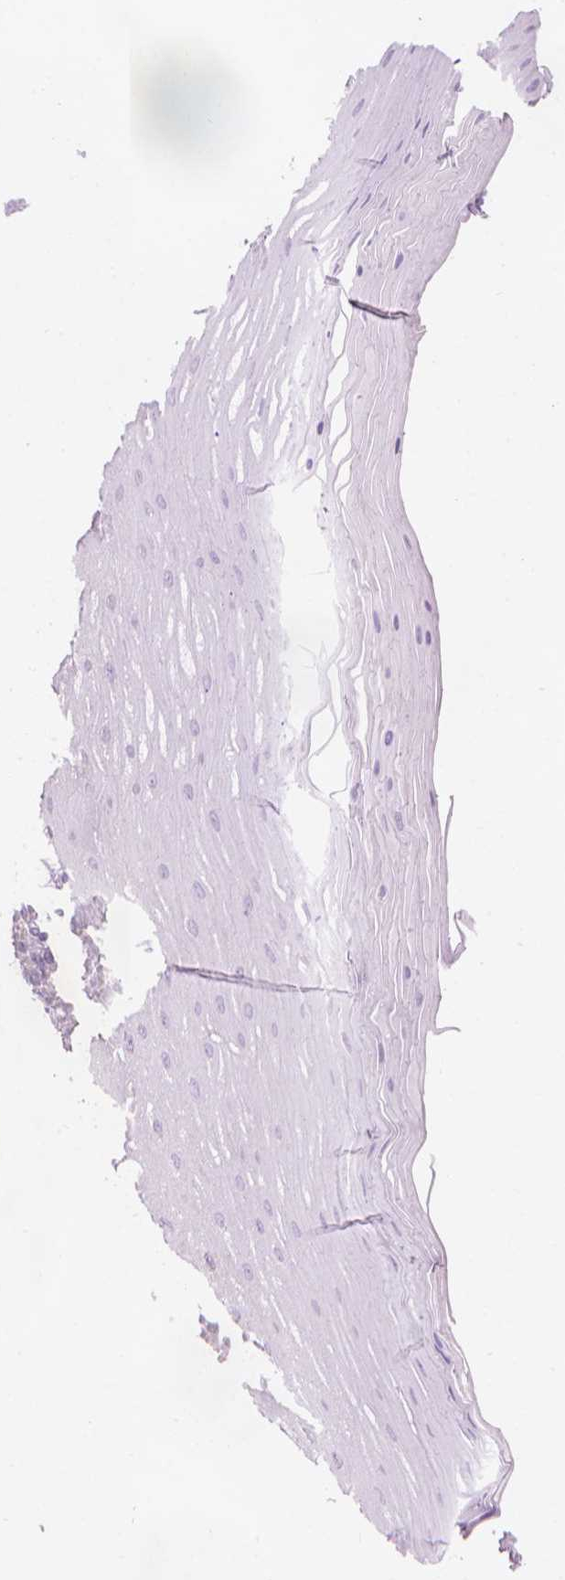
{"staining": {"intensity": "negative", "quantity": "none", "location": "none"}, "tissue": "oral mucosa", "cell_type": "Squamous epithelial cells", "image_type": "normal", "snomed": [{"axis": "morphology", "description": "Normal tissue, NOS"}, {"axis": "morphology", "description": "Squamous cell carcinoma, NOS"}, {"axis": "topography", "description": "Oral tissue"}, {"axis": "topography", "description": "Tounge, NOS"}, {"axis": "topography", "description": "Head-Neck"}], "caption": "Immunohistochemical staining of normal oral mucosa demonstrates no significant positivity in squamous epithelial cells.", "gene": "TTC29", "patient": {"sex": "male", "age": 62}}